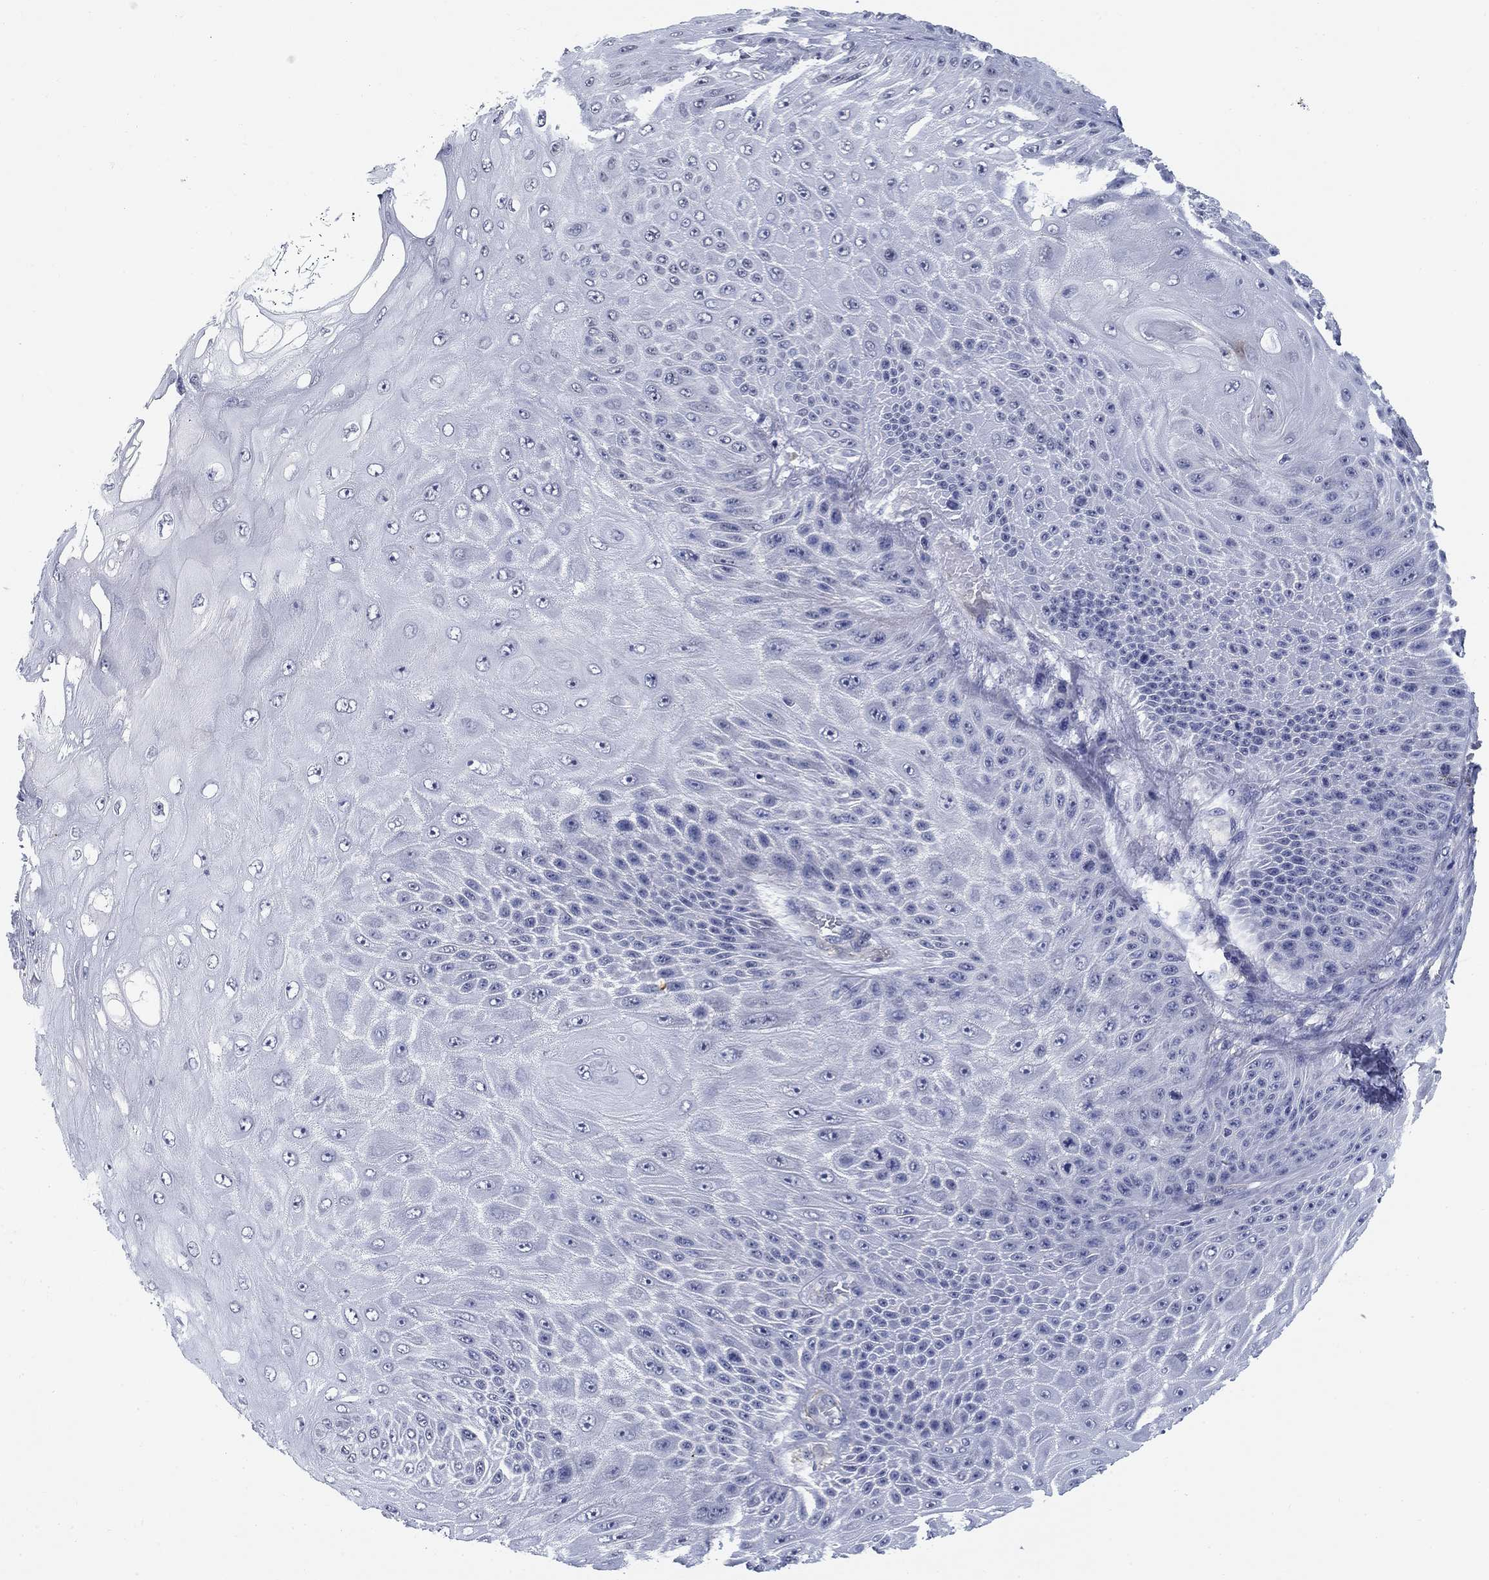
{"staining": {"intensity": "negative", "quantity": "none", "location": "none"}, "tissue": "skin cancer", "cell_type": "Tumor cells", "image_type": "cancer", "snomed": [{"axis": "morphology", "description": "Squamous cell carcinoma, NOS"}, {"axis": "topography", "description": "Skin"}], "caption": "DAB (3,3'-diaminobenzidine) immunohistochemical staining of skin cancer displays no significant staining in tumor cells.", "gene": "OTUB2", "patient": {"sex": "male", "age": 62}}